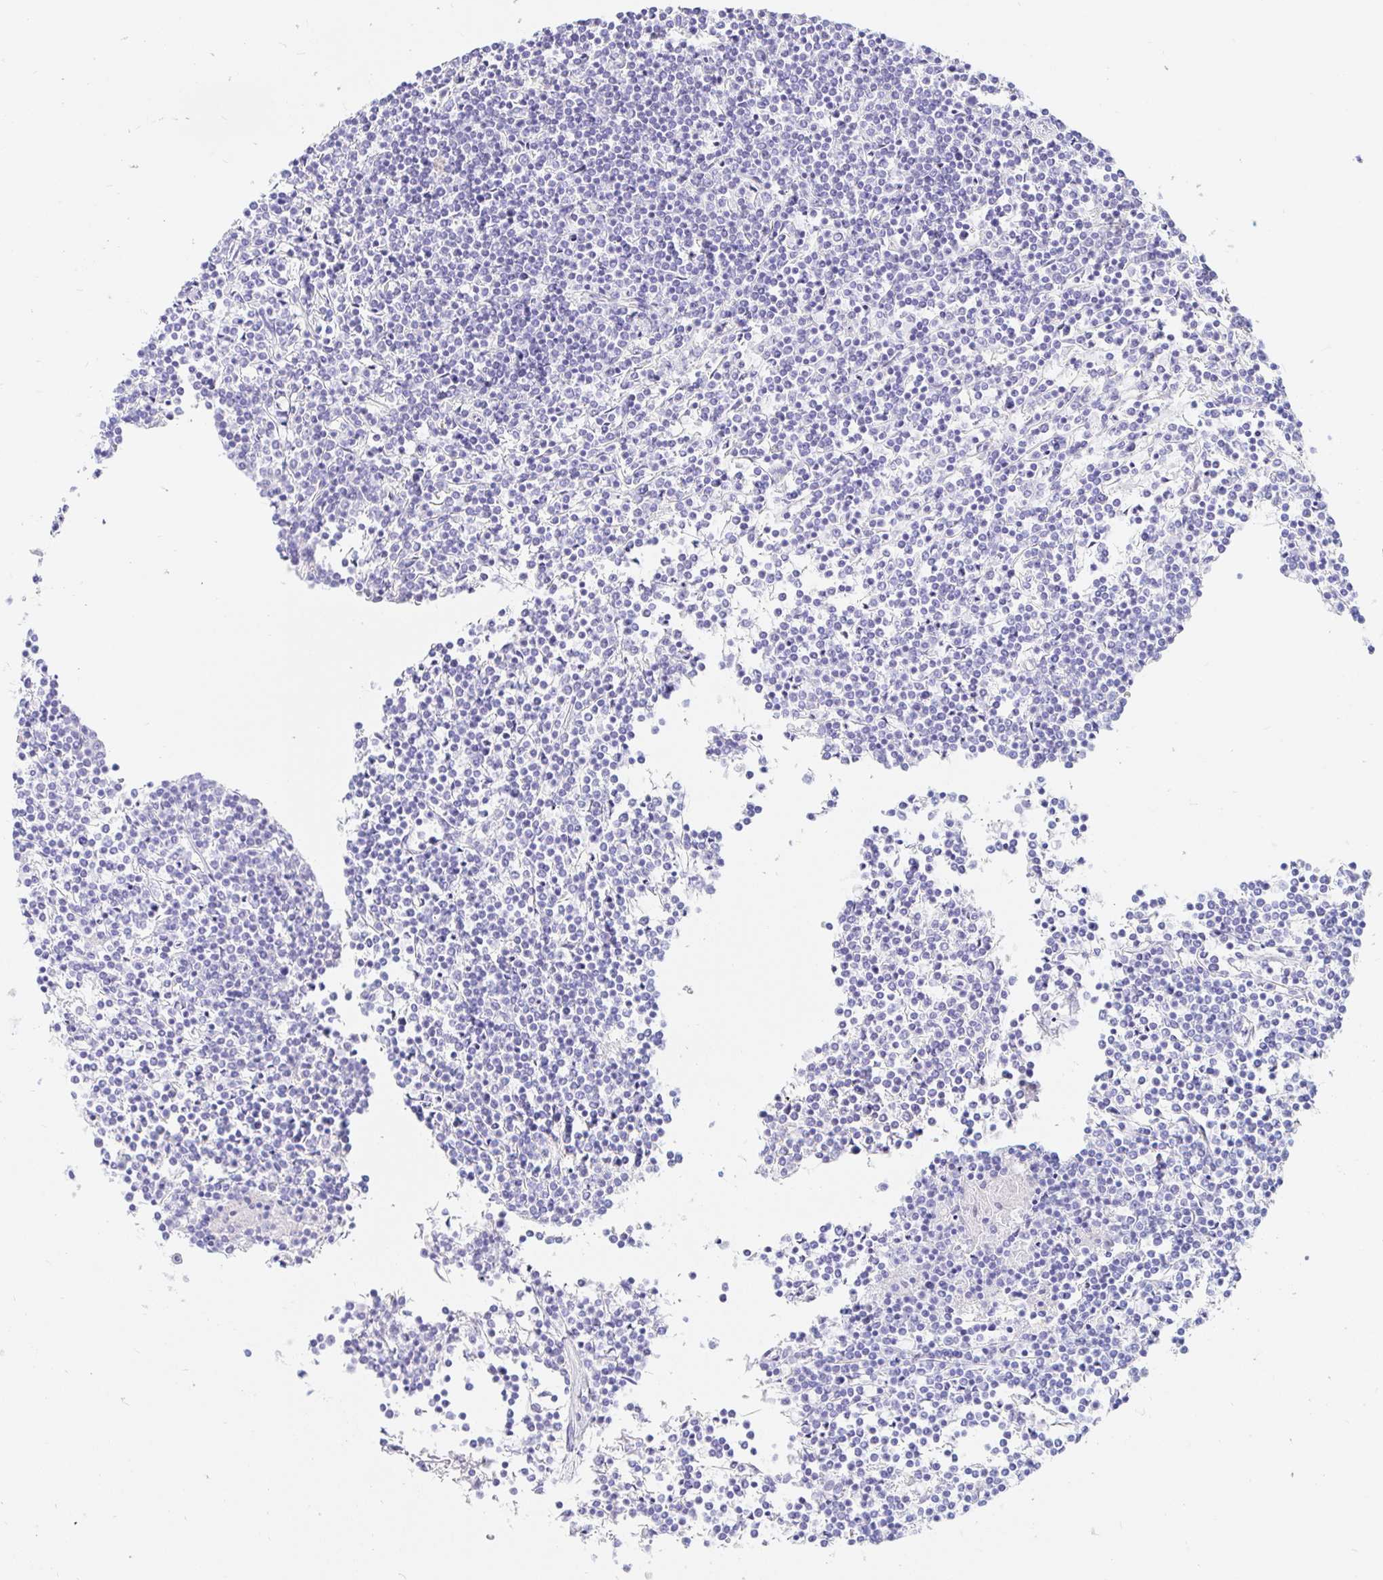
{"staining": {"intensity": "negative", "quantity": "none", "location": "none"}, "tissue": "lymphoma", "cell_type": "Tumor cells", "image_type": "cancer", "snomed": [{"axis": "morphology", "description": "Malignant lymphoma, non-Hodgkin's type, Low grade"}, {"axis": "topography", "description": "Spleen"}], "caption": "High magnification brightfield microscopy of lymphoma stained with DAB (brown) and counterstained with hematoxylin (blue): tumor cells show no significant expression.", "gene": "OR6T1", "patient": {"sex": "female", "age": 19}}